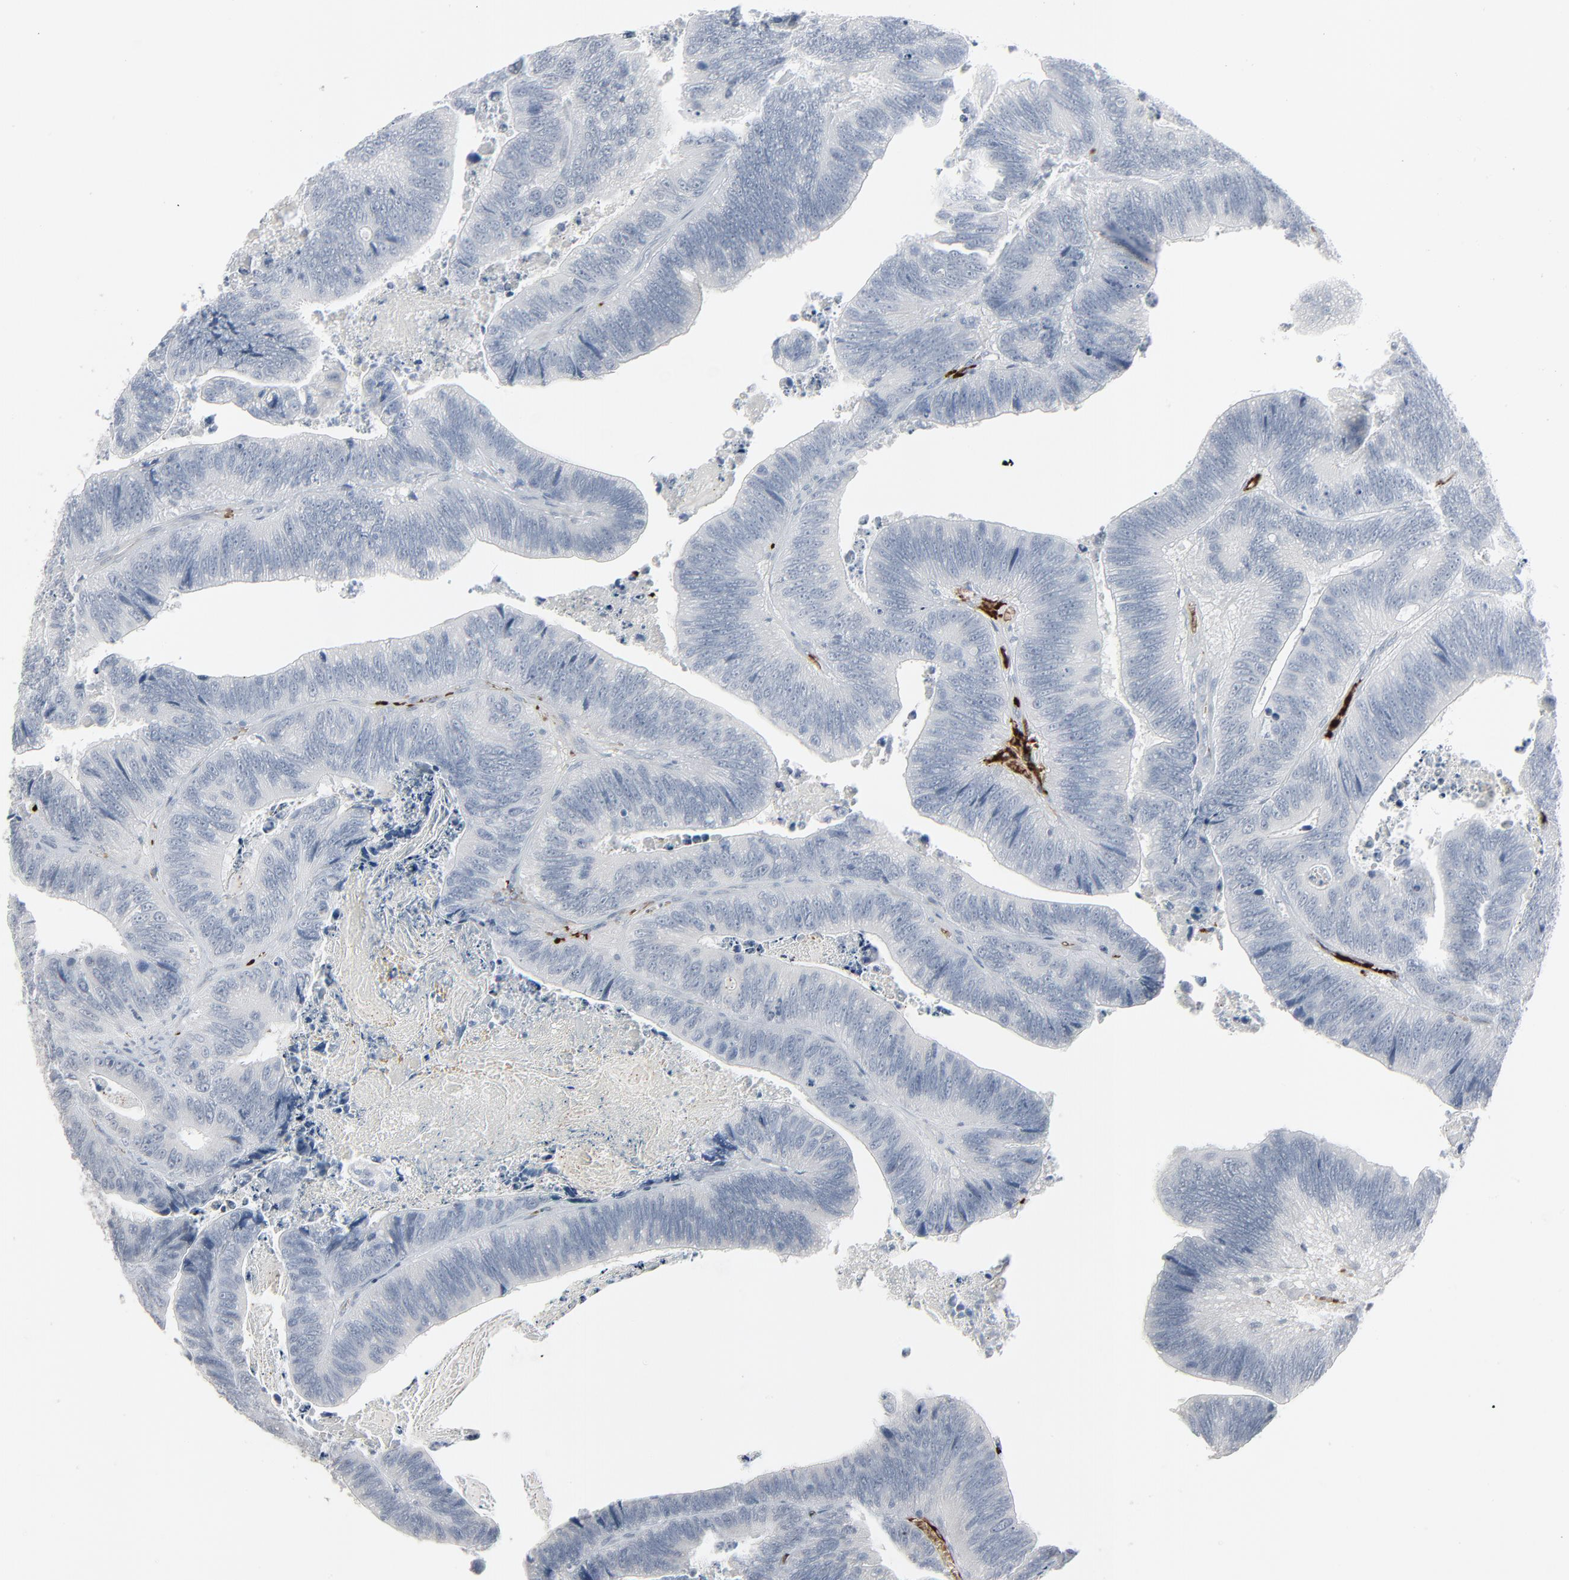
{"staining": {"intensity": "negative", "quantity": "none", "location": "none"}, "tissue": "colorectal cancer", "cell_type": "Tumor cells", "image_type": "cancer", "snomed": [{"axis": "morphology", "description": "Adenocarcinoma, NOS"}, {"axis": "topography", "description": "Colon"}], "caption": "IHC of colorectal cancer demonstrates no expression in tumor cells.", "gene": "SAGE1", "patient": {"sex": "male", "age": 72}}